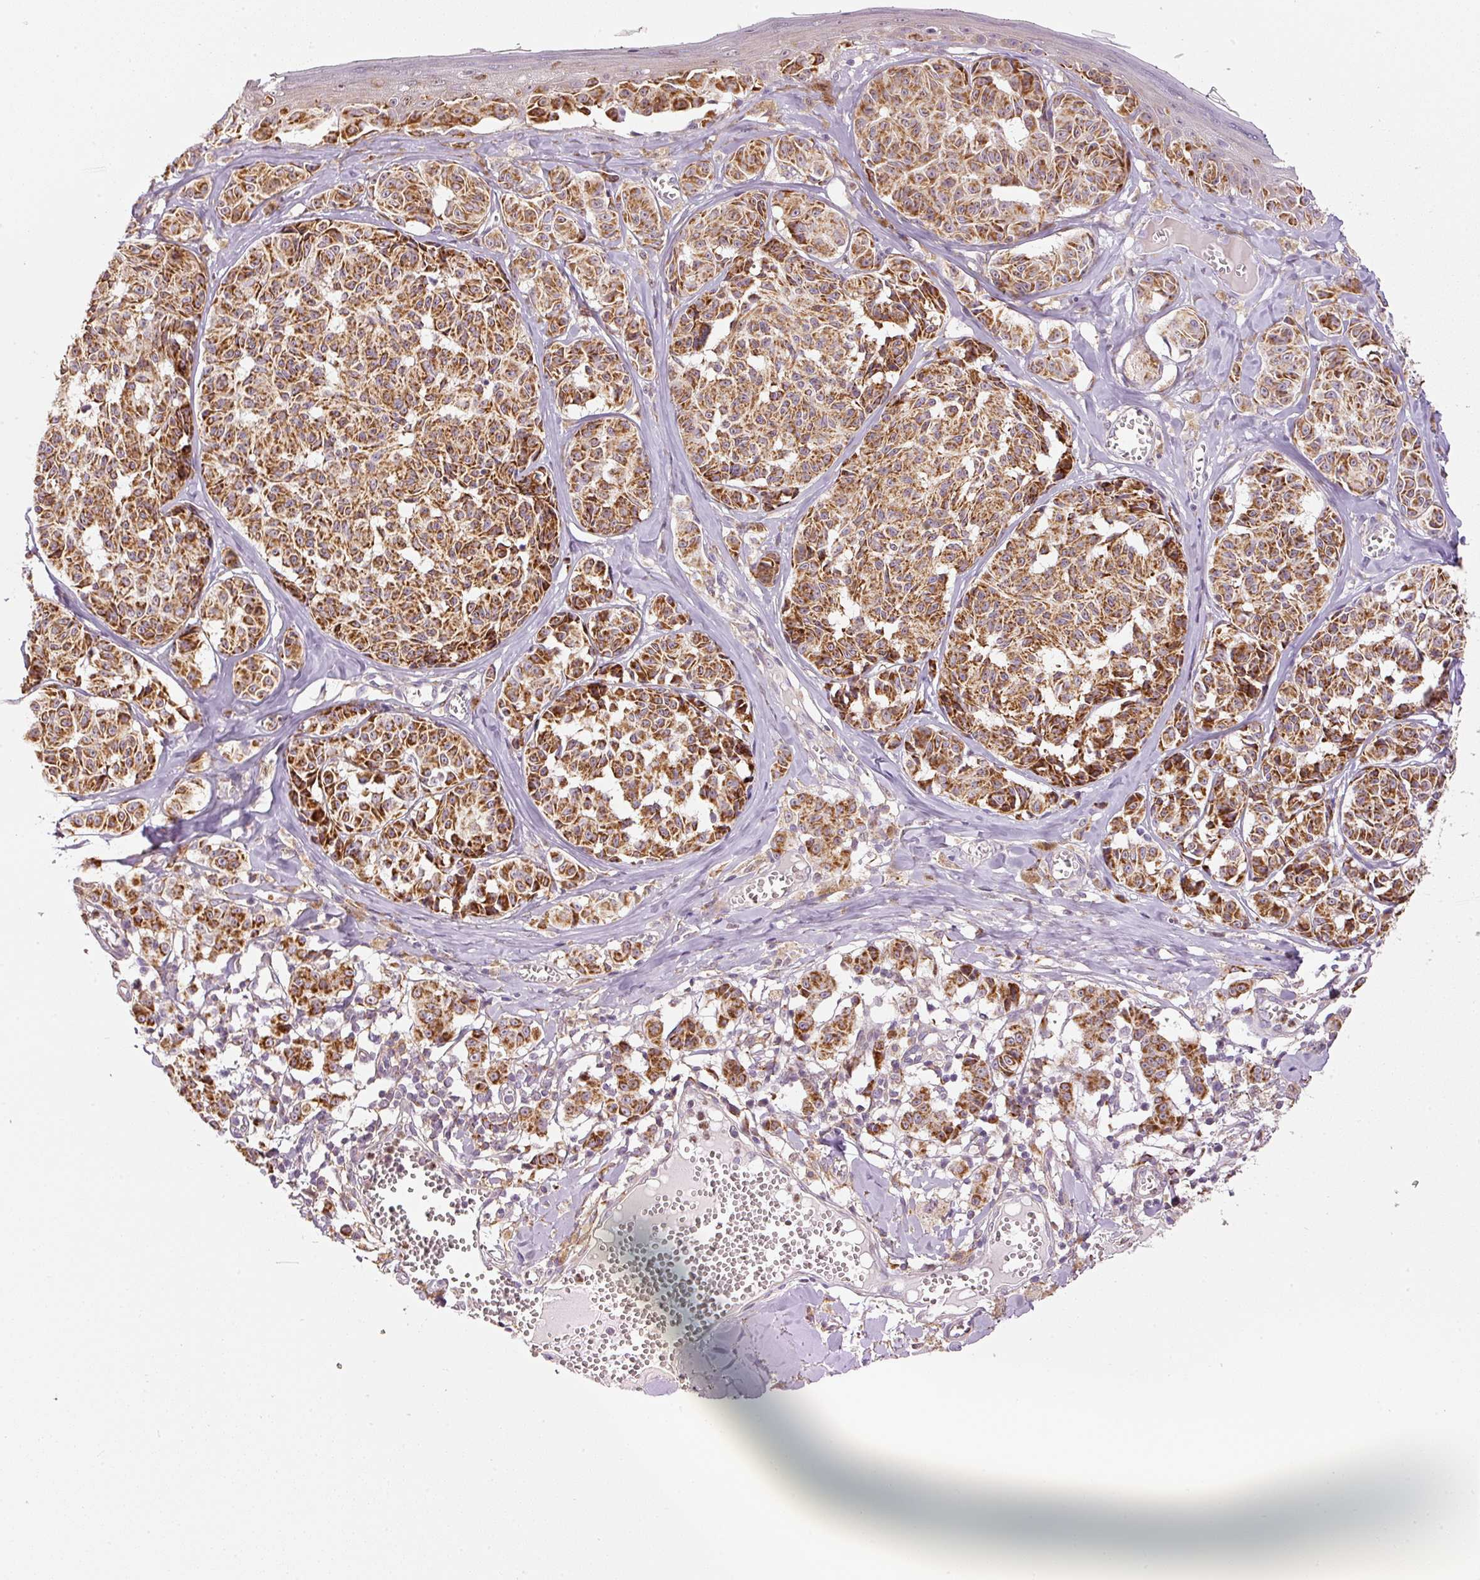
{"staining": {"intensity": "strong", "quantity": ">75%", "location": "cytoplasmic/membranous"}, "tissue": "melanoma", "cell_type": "Tumor cells", "image_type": "cancer", "snomed": [{"axis": "morphology", "description": "Malignant melanoma, NOS"}, {"axis": "topography", "description": "Skin"}], "caption": "Protein staining of malignant melanoma tissue exhibits strong cytoplasmic/membranous staining in approximately >75% of tumor cells.", "gene": "MTHFD1L", "patient": {"sex": "female", "age": 43}}